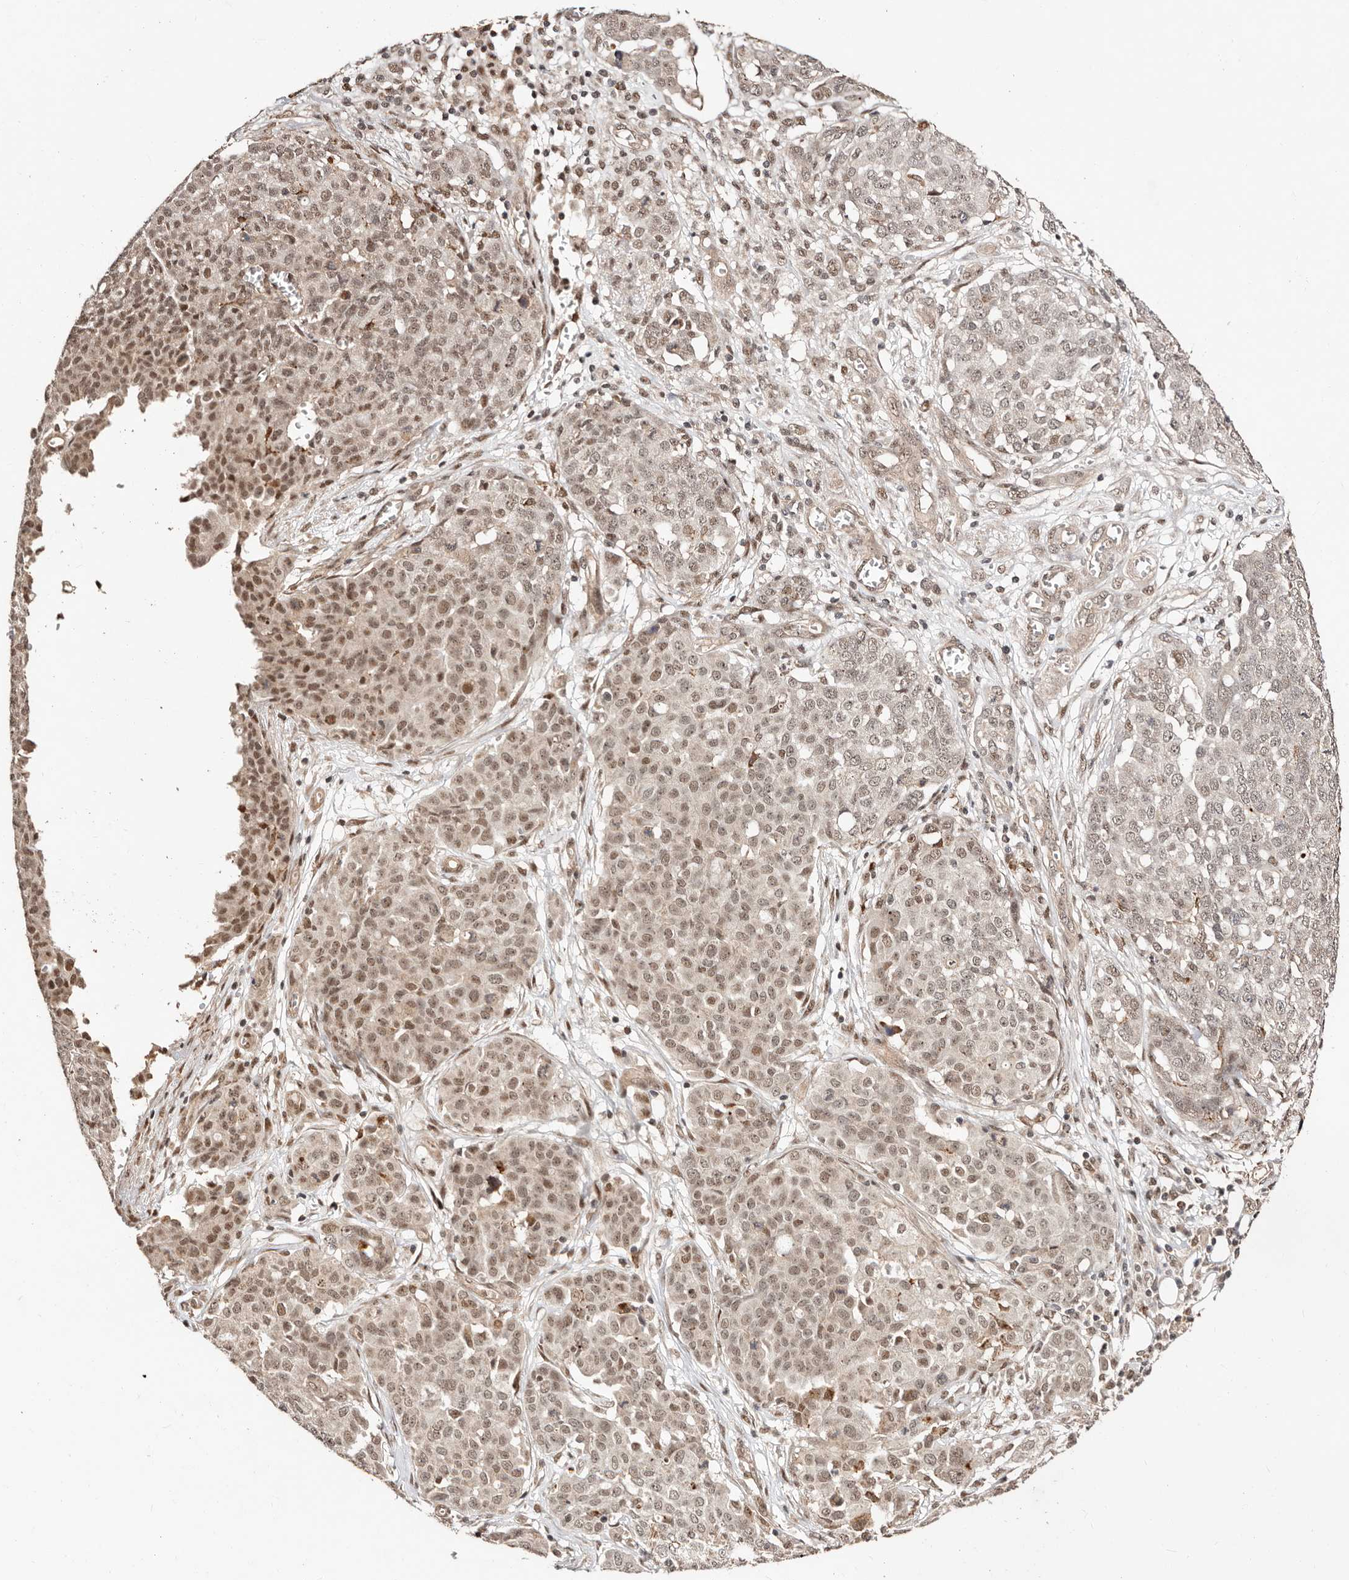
{"staining": {"intensity": "moderate", "quantity": "25%-75%", "location": "nuclear"}, "tissue": "ovarian cancer", "cell_type": "Tumor cells", "image_type": "cancer", "snomed": [{"axis": "morphology", "description": "Cystadenocarcinoma, serous, NOS"}, {"axis": "topography", "description": "Soft tissue"}, {"axis": "topography", "description": "Ovary"}], "caption": "Ovarian serous cystadenocarcinoma stained for a protein (brown) shows moderate nuclear positive positivity in approximately 25%-75% of tumor cells.", "gene": "CTNNBL1", "patient": {"sex": "female", "age": 57}}